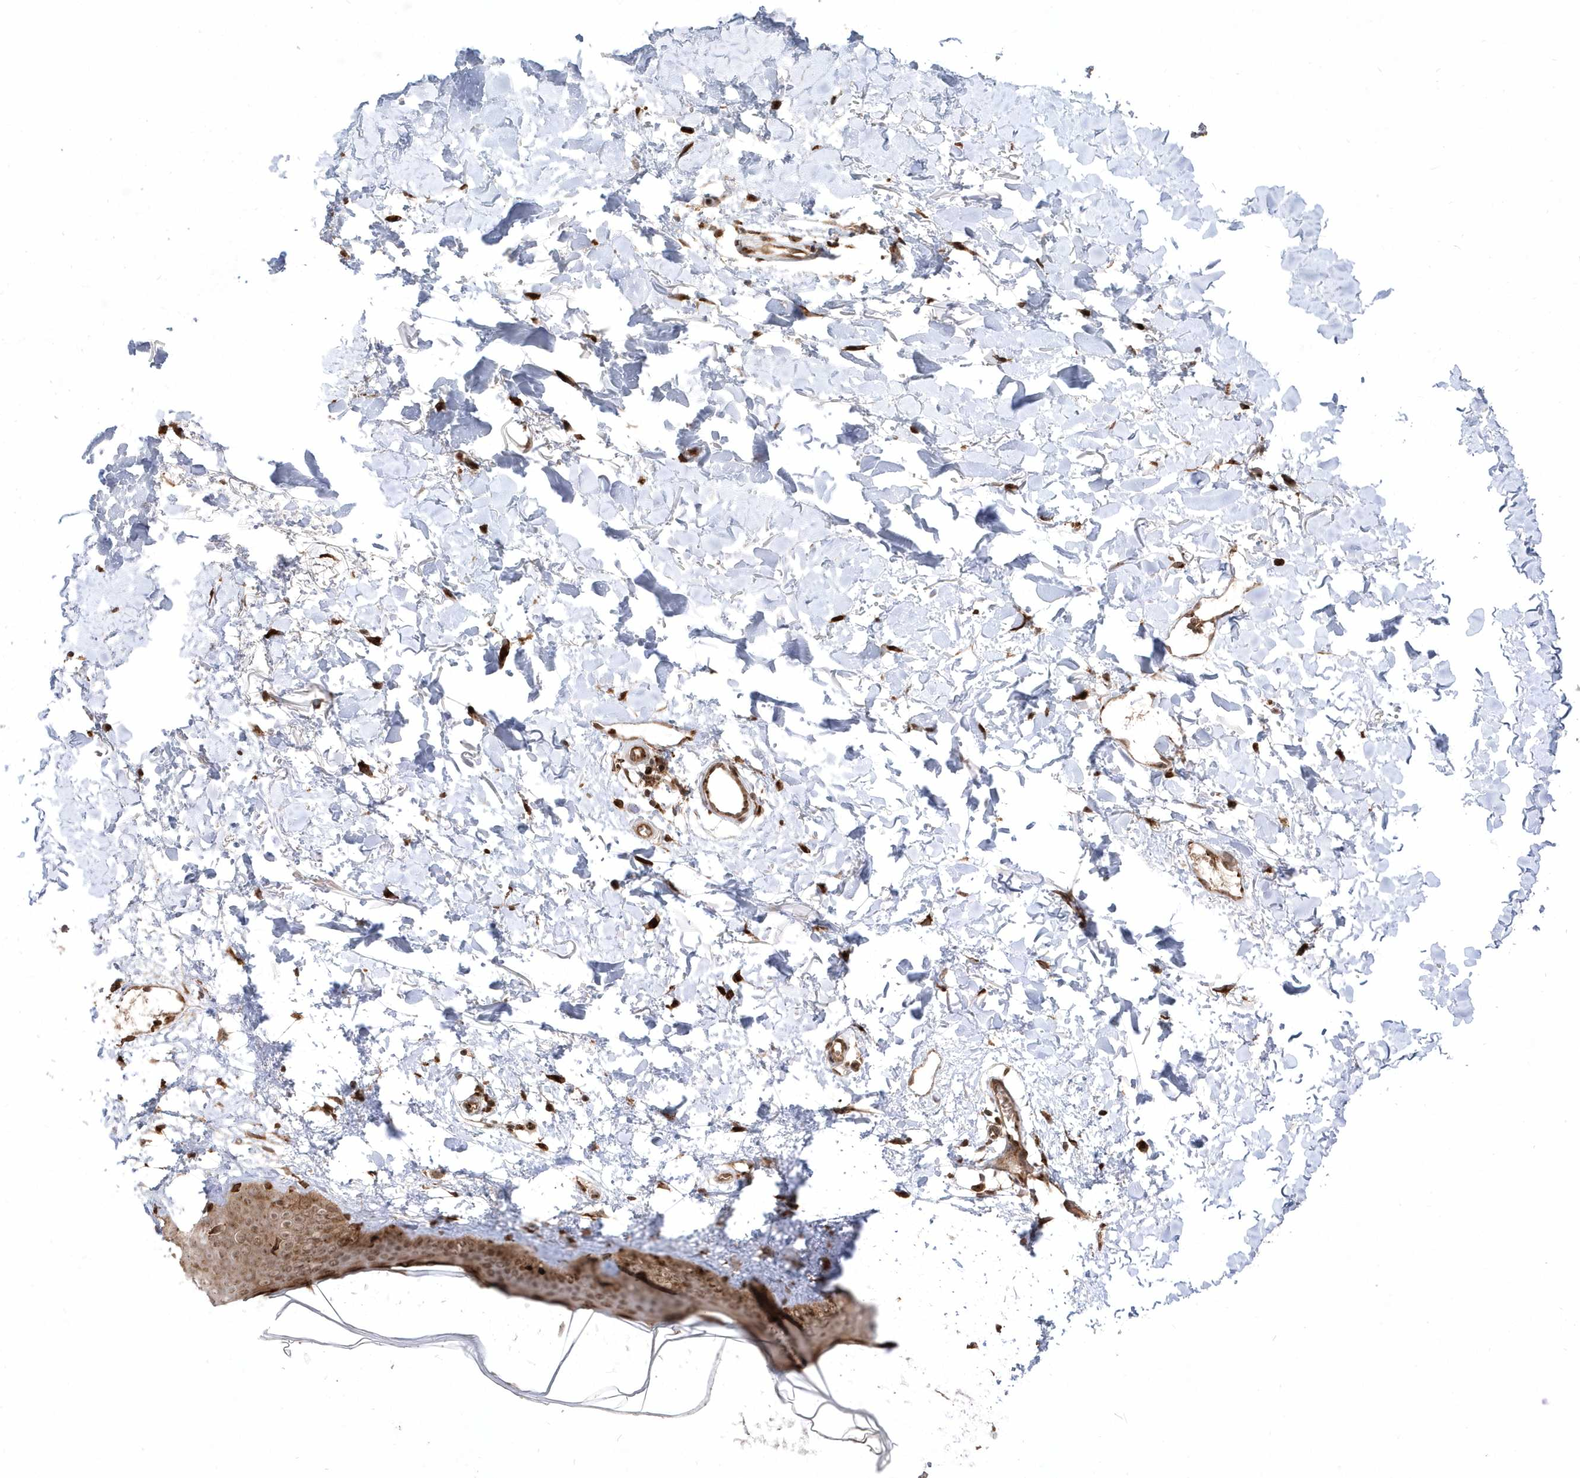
{"staining": {"intensity": "strong", "quantity": ">75%", "location": "cytoplasmic/membranous"}, "tissue": "skin", "cell_type": "Fibroblasts", "image_type": "normal", "snomed": [{"axis": "morphology", "description": "Normal tissue, NOS"}, {"axis": "topography", "description": "Skin"}], "caption": "Strong cytoplasmic/membranous protein positivity is identified in approximately >75% of fibroblasts in skin. The protein is stained brown, and the nuclei are stained in blue (DAB IHC with brightfield microscopy, high magnification).", "gene": "EPC2", "patient": {"sex": "female", "age": 58}}